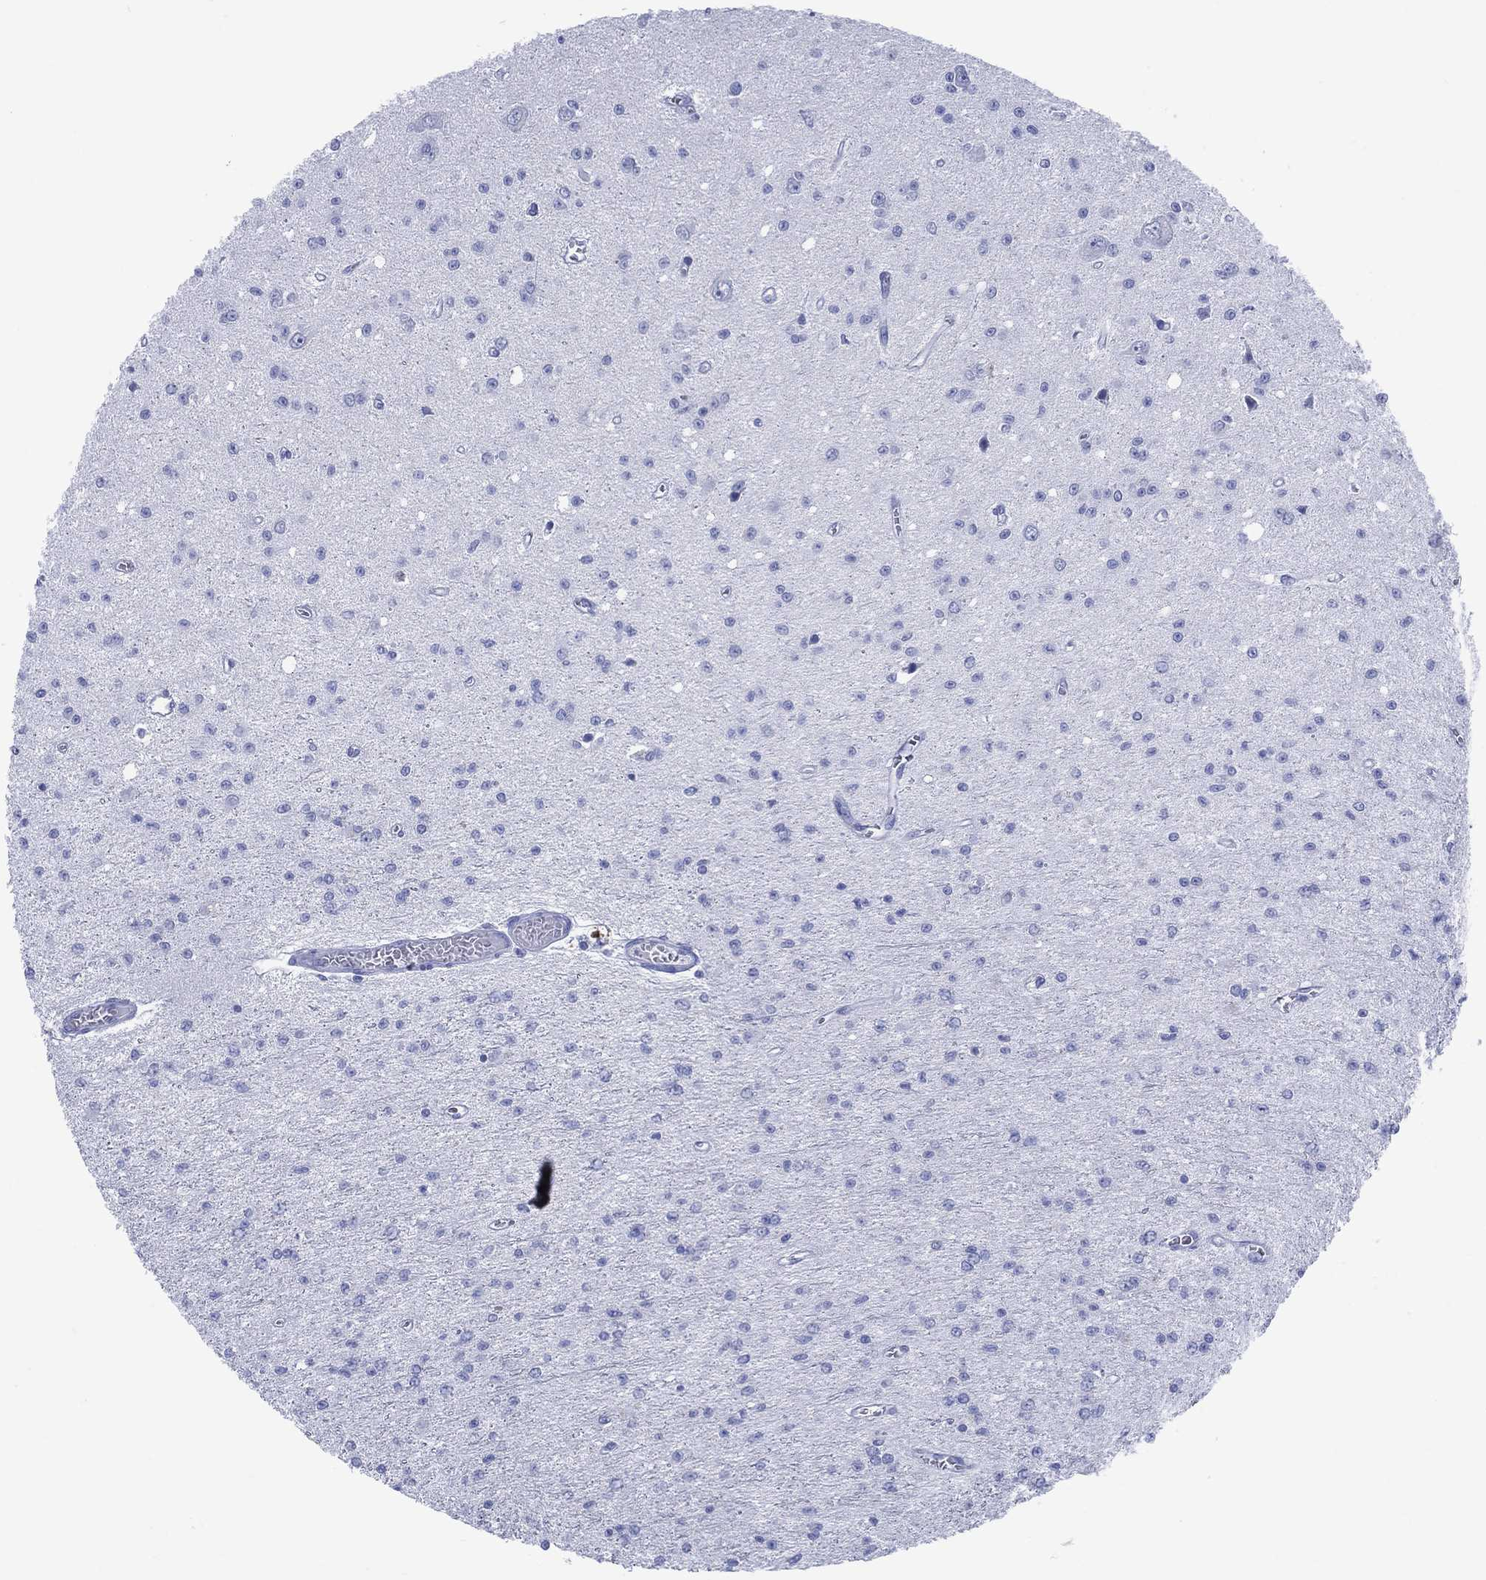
{"staining": {"intensity": "negative", "quantity": "none", "location": "none"}, "tissue": "glioma", "cell_type": "Tumor cells", "image_type": "cancer", "snomed": [{"axis": "morphology", "description": "Glioma, malignant, Low grade"}, {"axis": "topography", "description": "Brain"}], "caption": "Protein analysis of malignant glioma (low-grade) demonstrates no significant positivity in tumor cells. (DAB immunohistochemistry (IHC) visualized using brightfield microscopy, high magnification).", "gene": "LRRD1", "patient": {"sex": "female", "age": 45}}